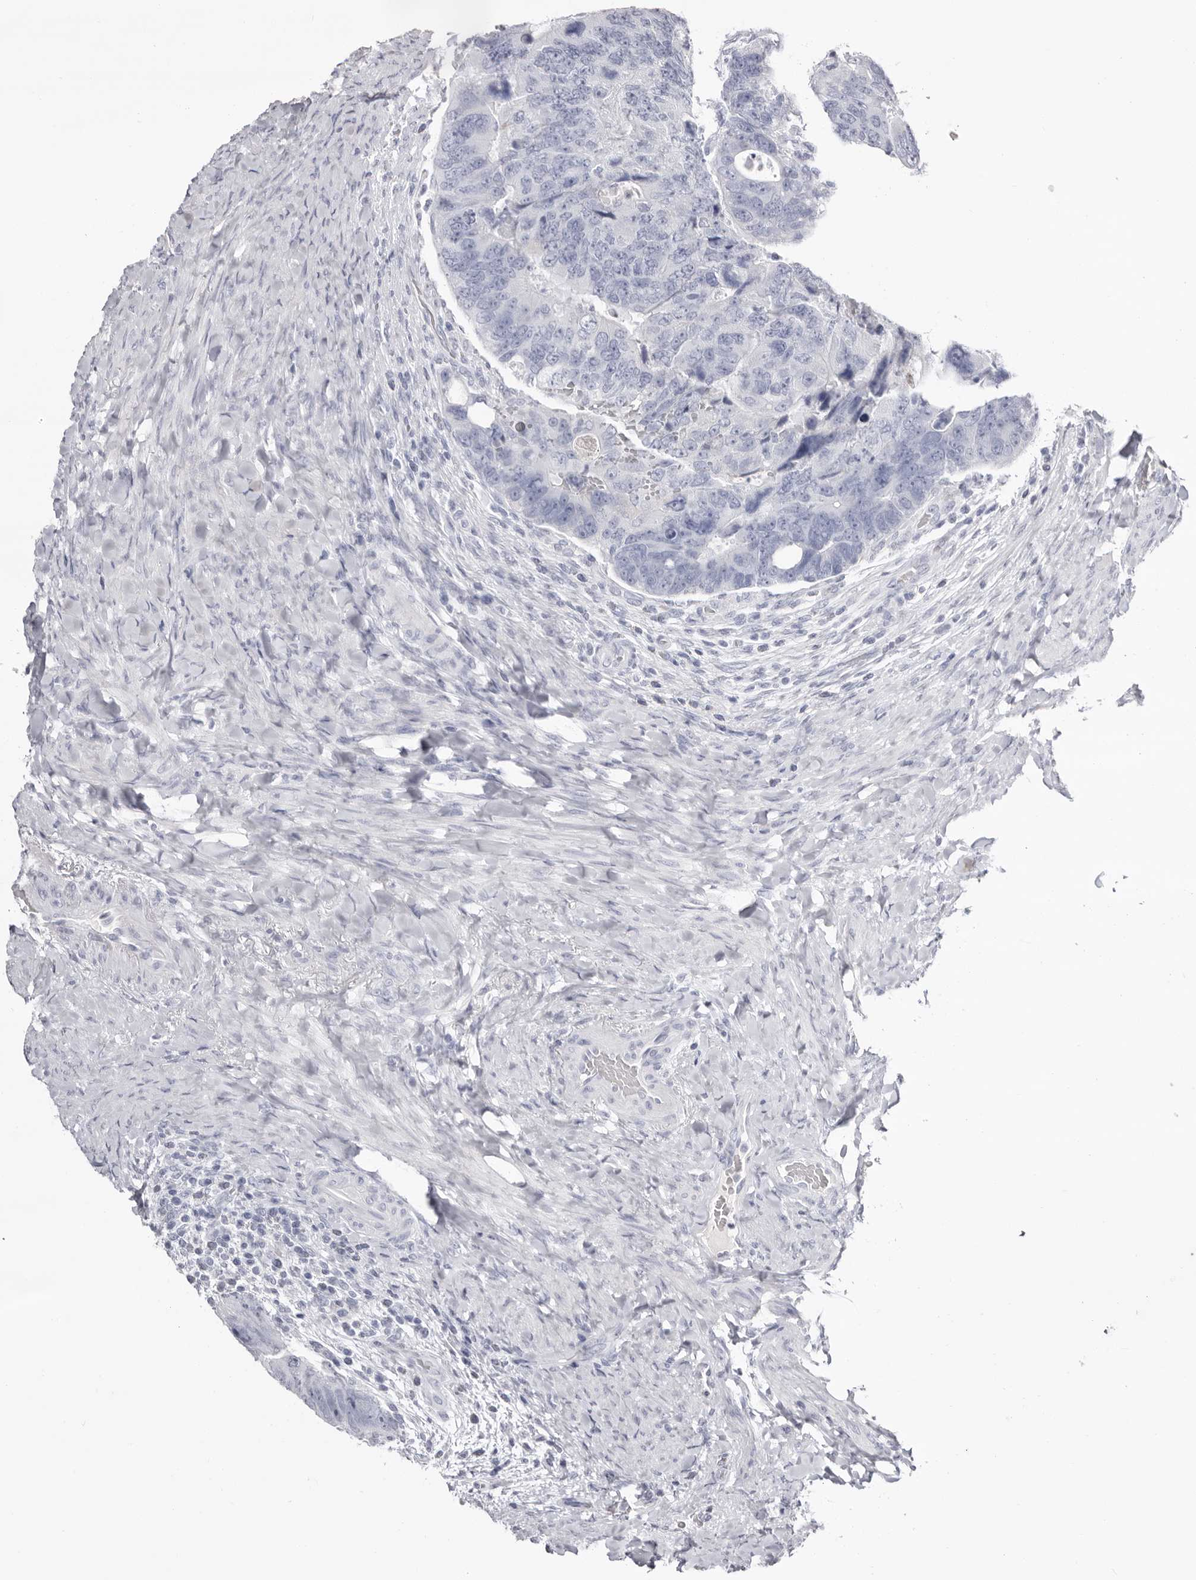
{"staining": {"intensity": "negative", "quantity": "none", "location": "none"}, "tissue": "colorectal cancer", "cell_type": "Tumor cells", "image_type": "cancer", "snomed": [{"axis": "morphology", "description": "Adenocarcinoma, NOS"}, {"axis": "topography", "description": "Rectum"}], "caption": "DAB (3,3'-diaminobenzidine) immunohistochemical staining of colorectal adenocarcinoma shows no significant positivity in tumor cells. (DAB immunohistochemistry (IHC) visualized using brightfield microscopy, high magnification).", "gene": "LPO", "patient": {"sex": "male", "age": 59}}